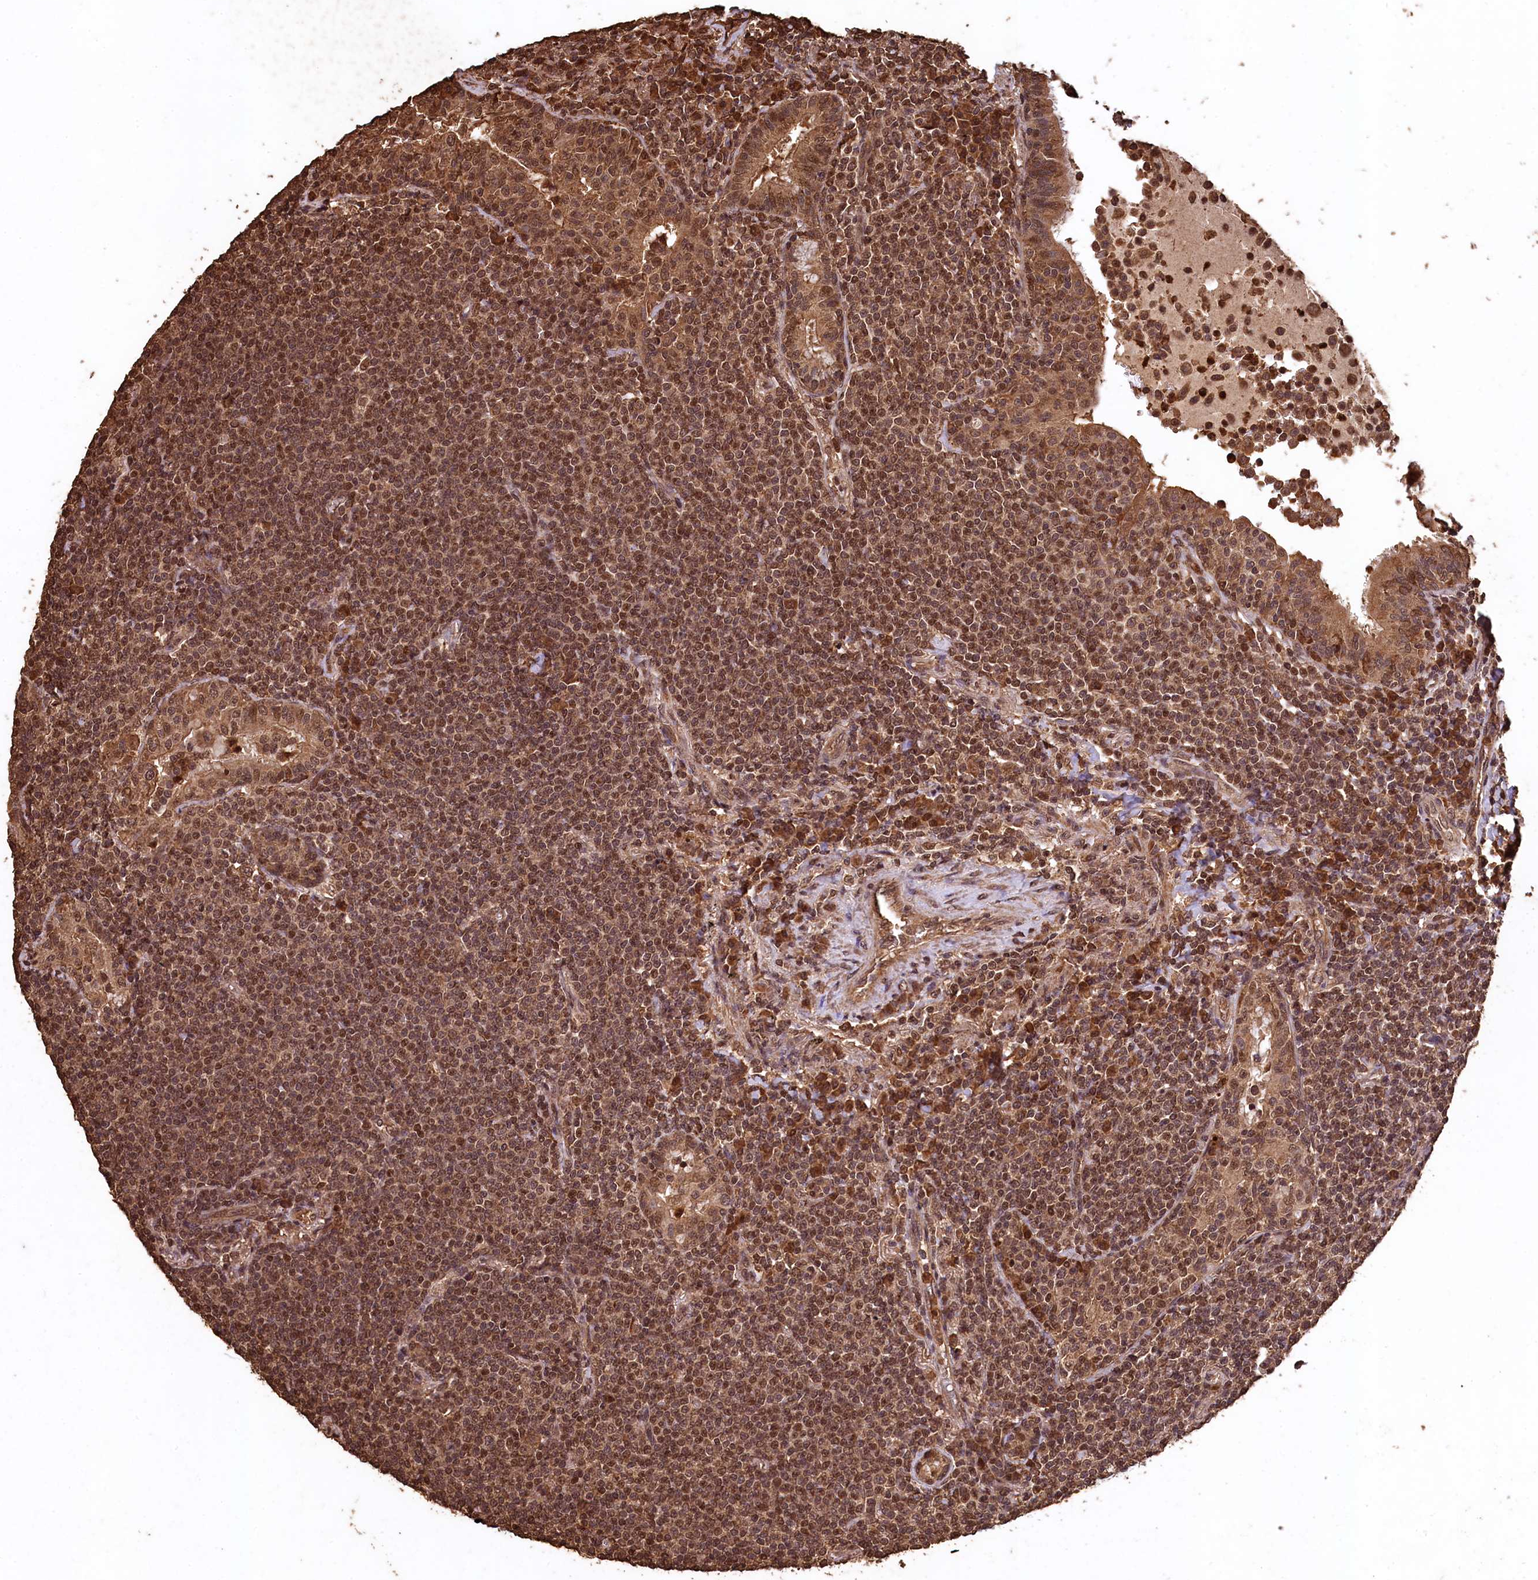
{"staining": {"intensity": "moderate", "quantity": ">75%", "location": "cytoplasmic/membranous,nuclear"}, "tissue": "lymphoma", "cell_type": "Tumor cells", "image_type": "cancer", "snomed": [{"axis": "morphology", "description": "Malignant lymphoma, non-Hodgkin's type, Low grade"}, {"axis": "topography", "description": "Lung"}], "caption": "Tumor cells demonstrate moderate cytoplasmic/membranous and nuclear positivity in approximately >75% of cells in malignant lymphoma, non-Hodgkin's type (low-grade).", "gene": "CEP57L1", "patient": {"sex": "female", "age": 71}}